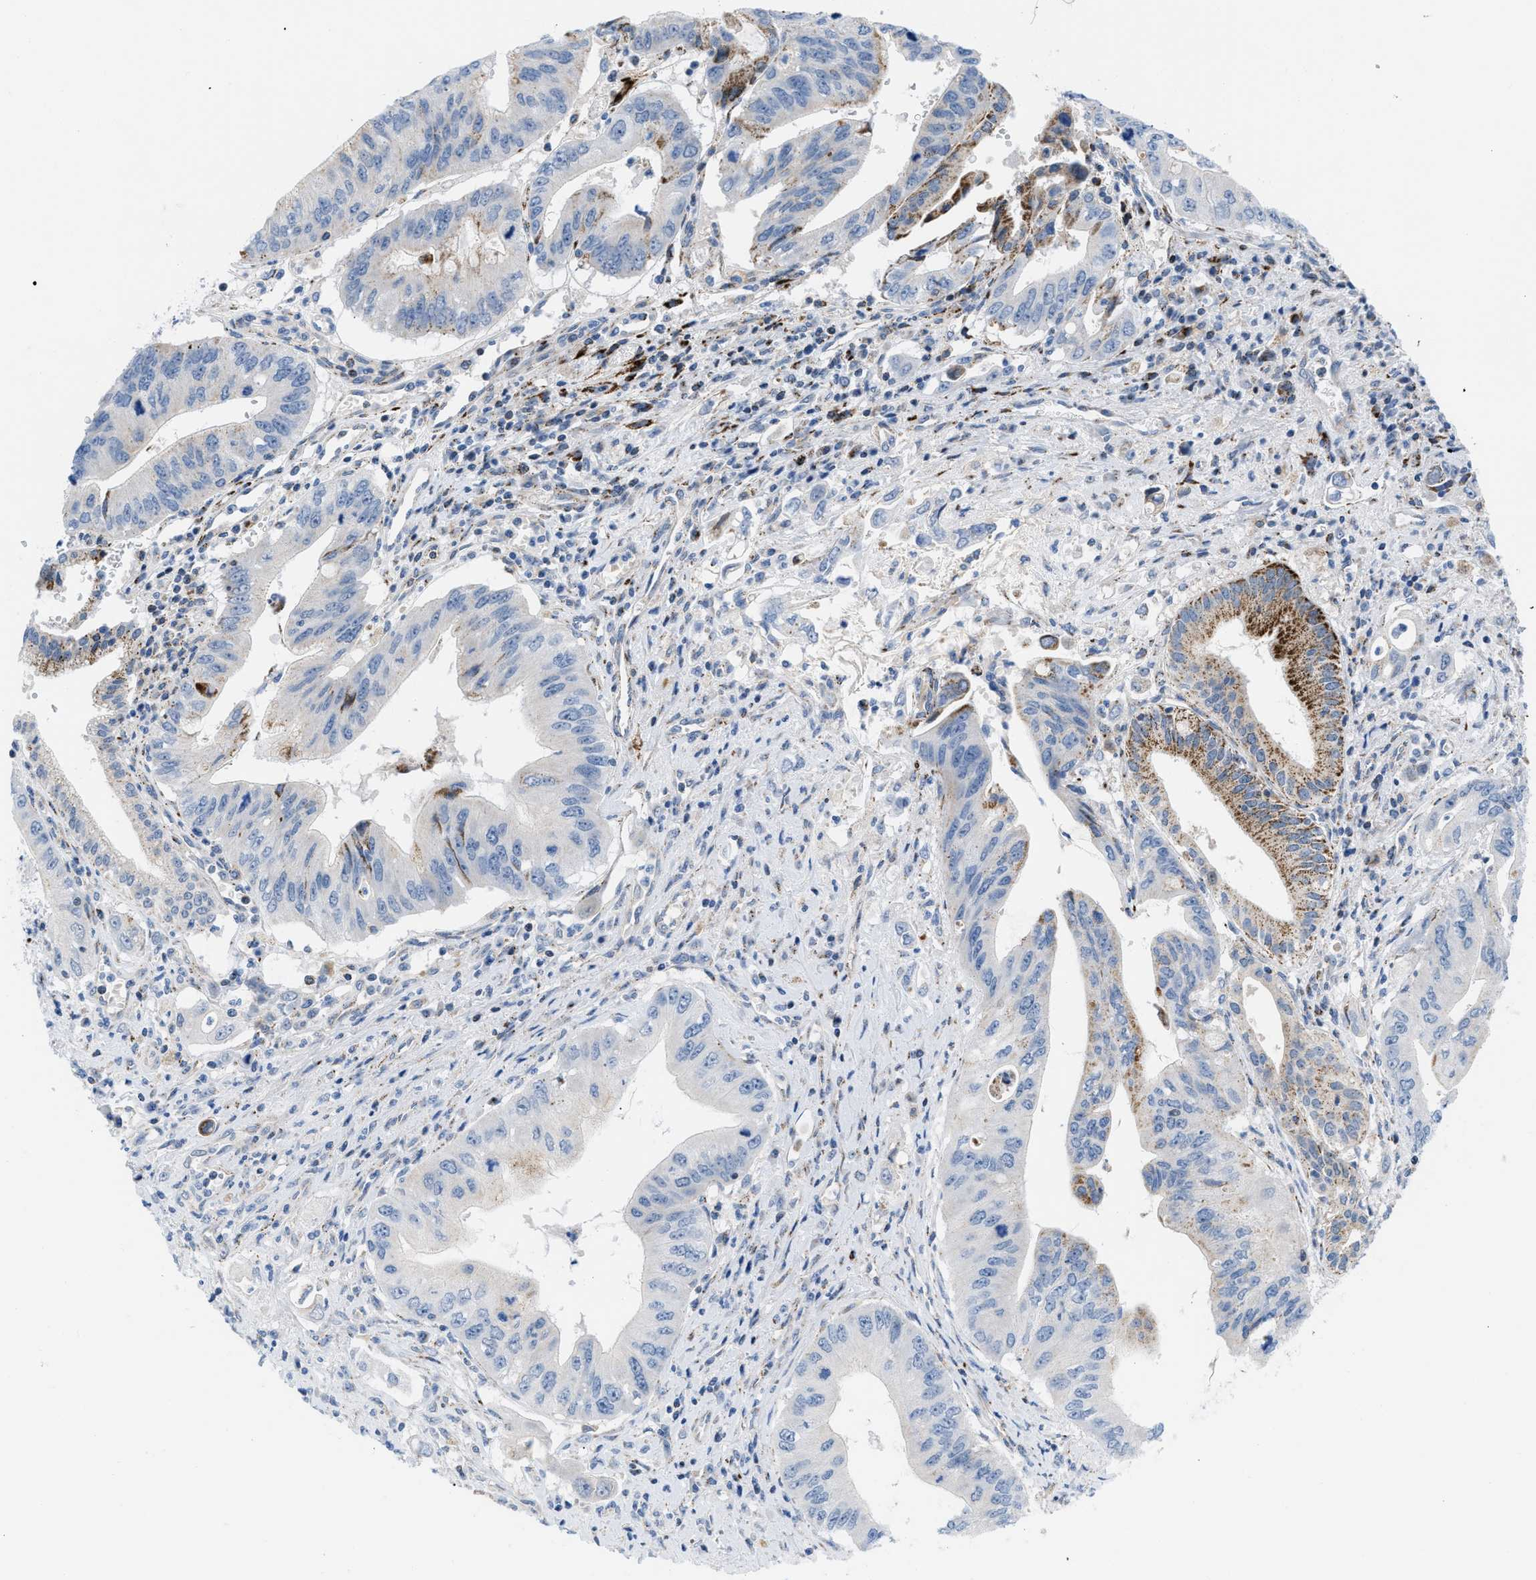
{"staining": {"intensity": "strong", "quantity": "<25%", "location": "cytoplasmic/membranous"}, "tissue": "pancreatic cancer", "cell_type": "Tumor cells", "image_type": "cancer", "snomed": [{"axis": "morphology", "description": "Adenocarcinoma, NOS"}, {"axis": "topography", "description": "Pancreas"}], "caption": "IHC (DAB) staining of adenocarcinoma (pancreatic) displays strong cytoplasmic/membranous protein positivity in about <25% of tumor cells.", "gene": "RBBP9", "patient": {"sex": "female", "age": 73}}